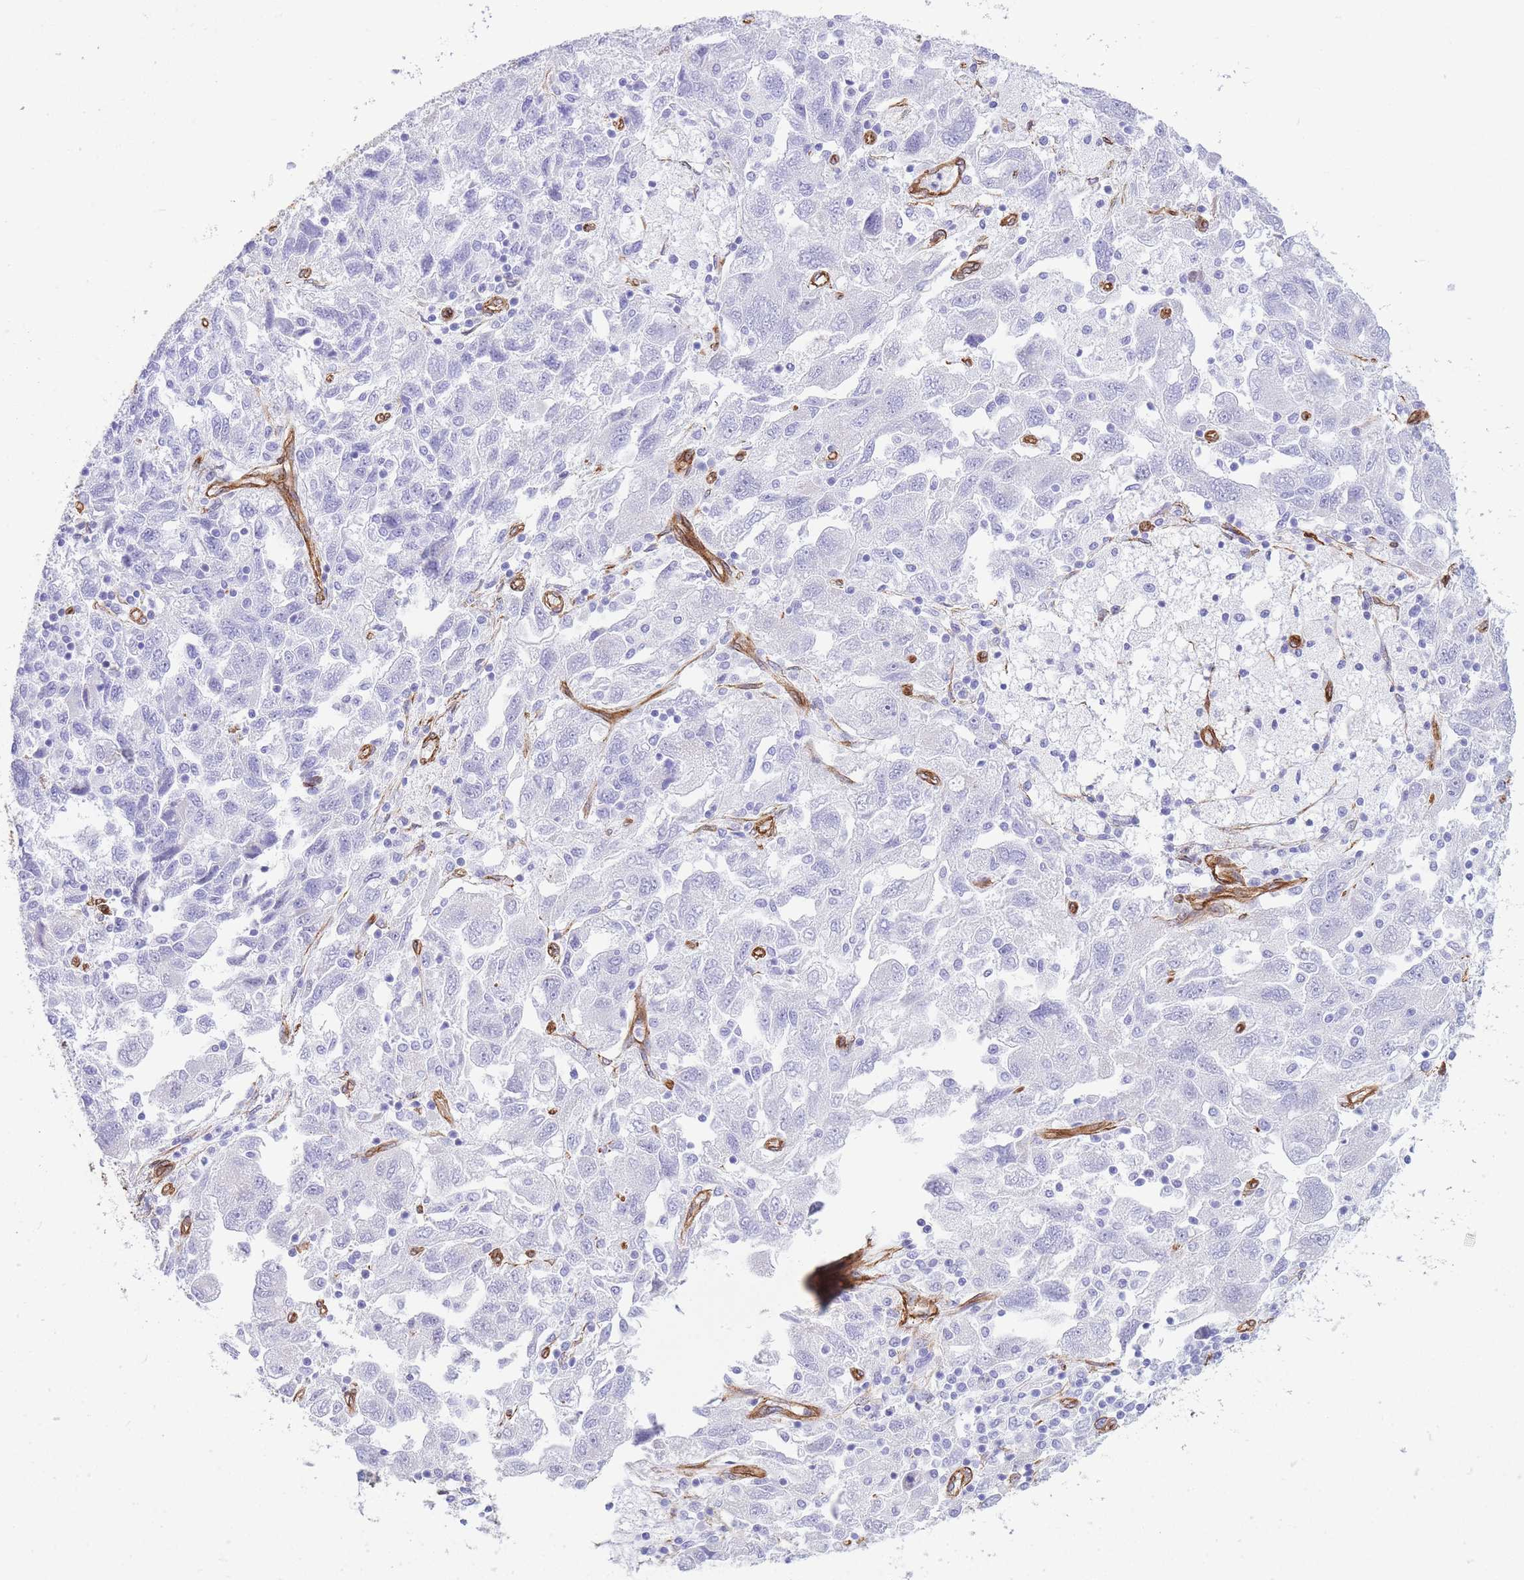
{"staining": {"intensity": "negative", "quantity": "none", "location": "none"}, "tissue": "ovarian cancer", "cell_type": "Tumor cells", "image_type": "cancer", "snomed": [{"axis": "morphology", "description": "Carcinoma, NOS"}, {"axis": "morphology", "description": "Cystadenocarcinoma, serous, NOS"}, {"axis": "topography", "description": "Ovary"}], "caption": "Tumor cells show no significant protein staining in carcinoma (ovarian). Nuclei are stained in blue.", "gene": "CAVIN1", "patient": {"sex": "female", "age": 69}}